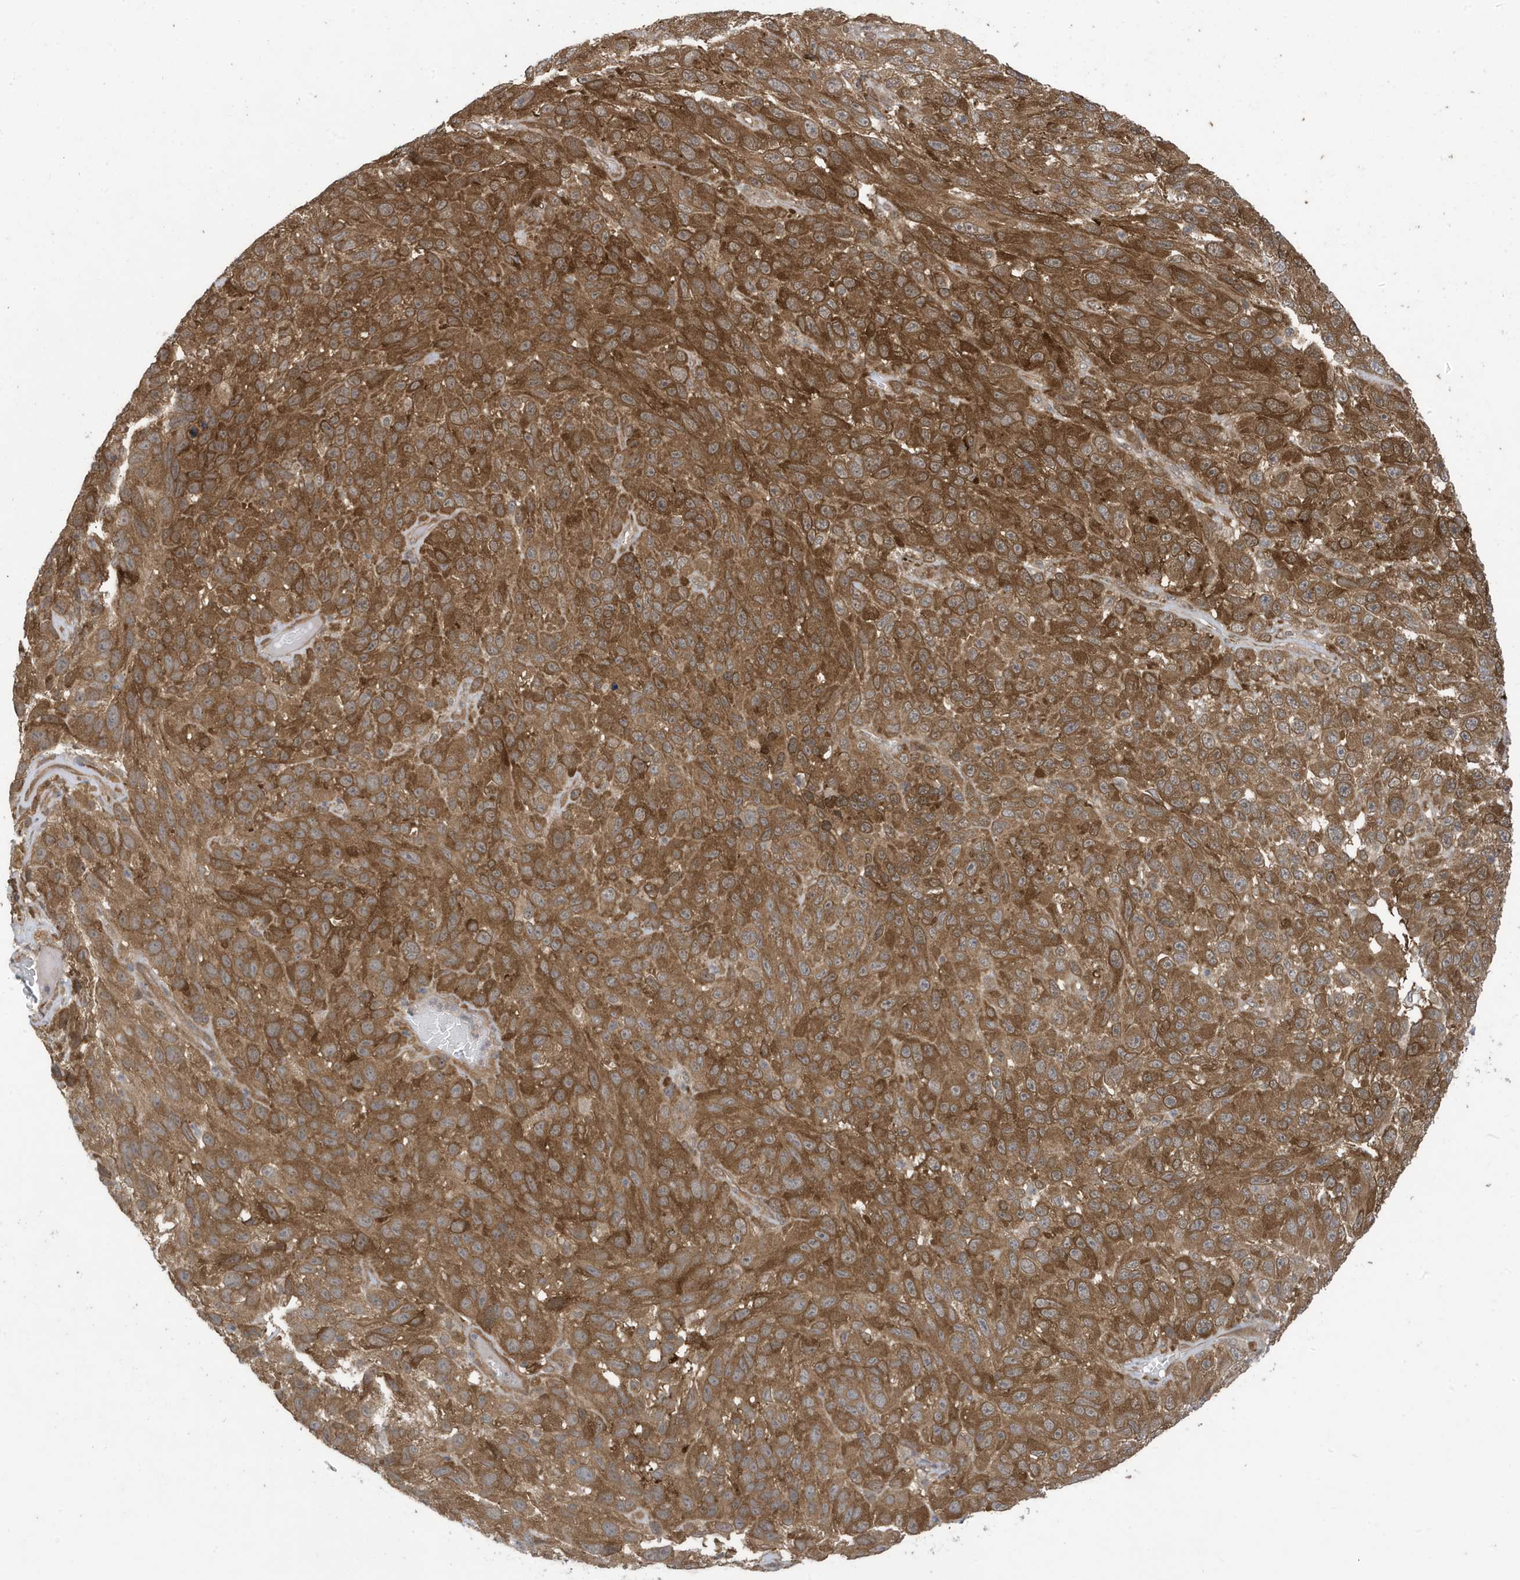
{"staining": {"intensity": "moderate", "quantity": ">75%", "location": "cytoplasmic/membranous"}, "tissue": "melanoma", "cell_type": "Tumor cells", "image_type": "cancer", "snomed": [{"axis": "morphology", "description": "Malignant melanoma, NOS"}, {"axis": "topography", "description": "Skin"}], "caption": "Immunohistochemistry (IHC) staining of melanoma, which demonstrates medium levels of moderate cytoplasmic/membranous staining in approximately >75% of tumor cells indicating moderate cytoplasmic/membranous protein staining. The staining was performed using DAB (brown) for protein detection and nuclei were counterstained in hematoxylin (blue).", "gene": "UBQLN1", "patient": {"sex": "female", "age": 96}}